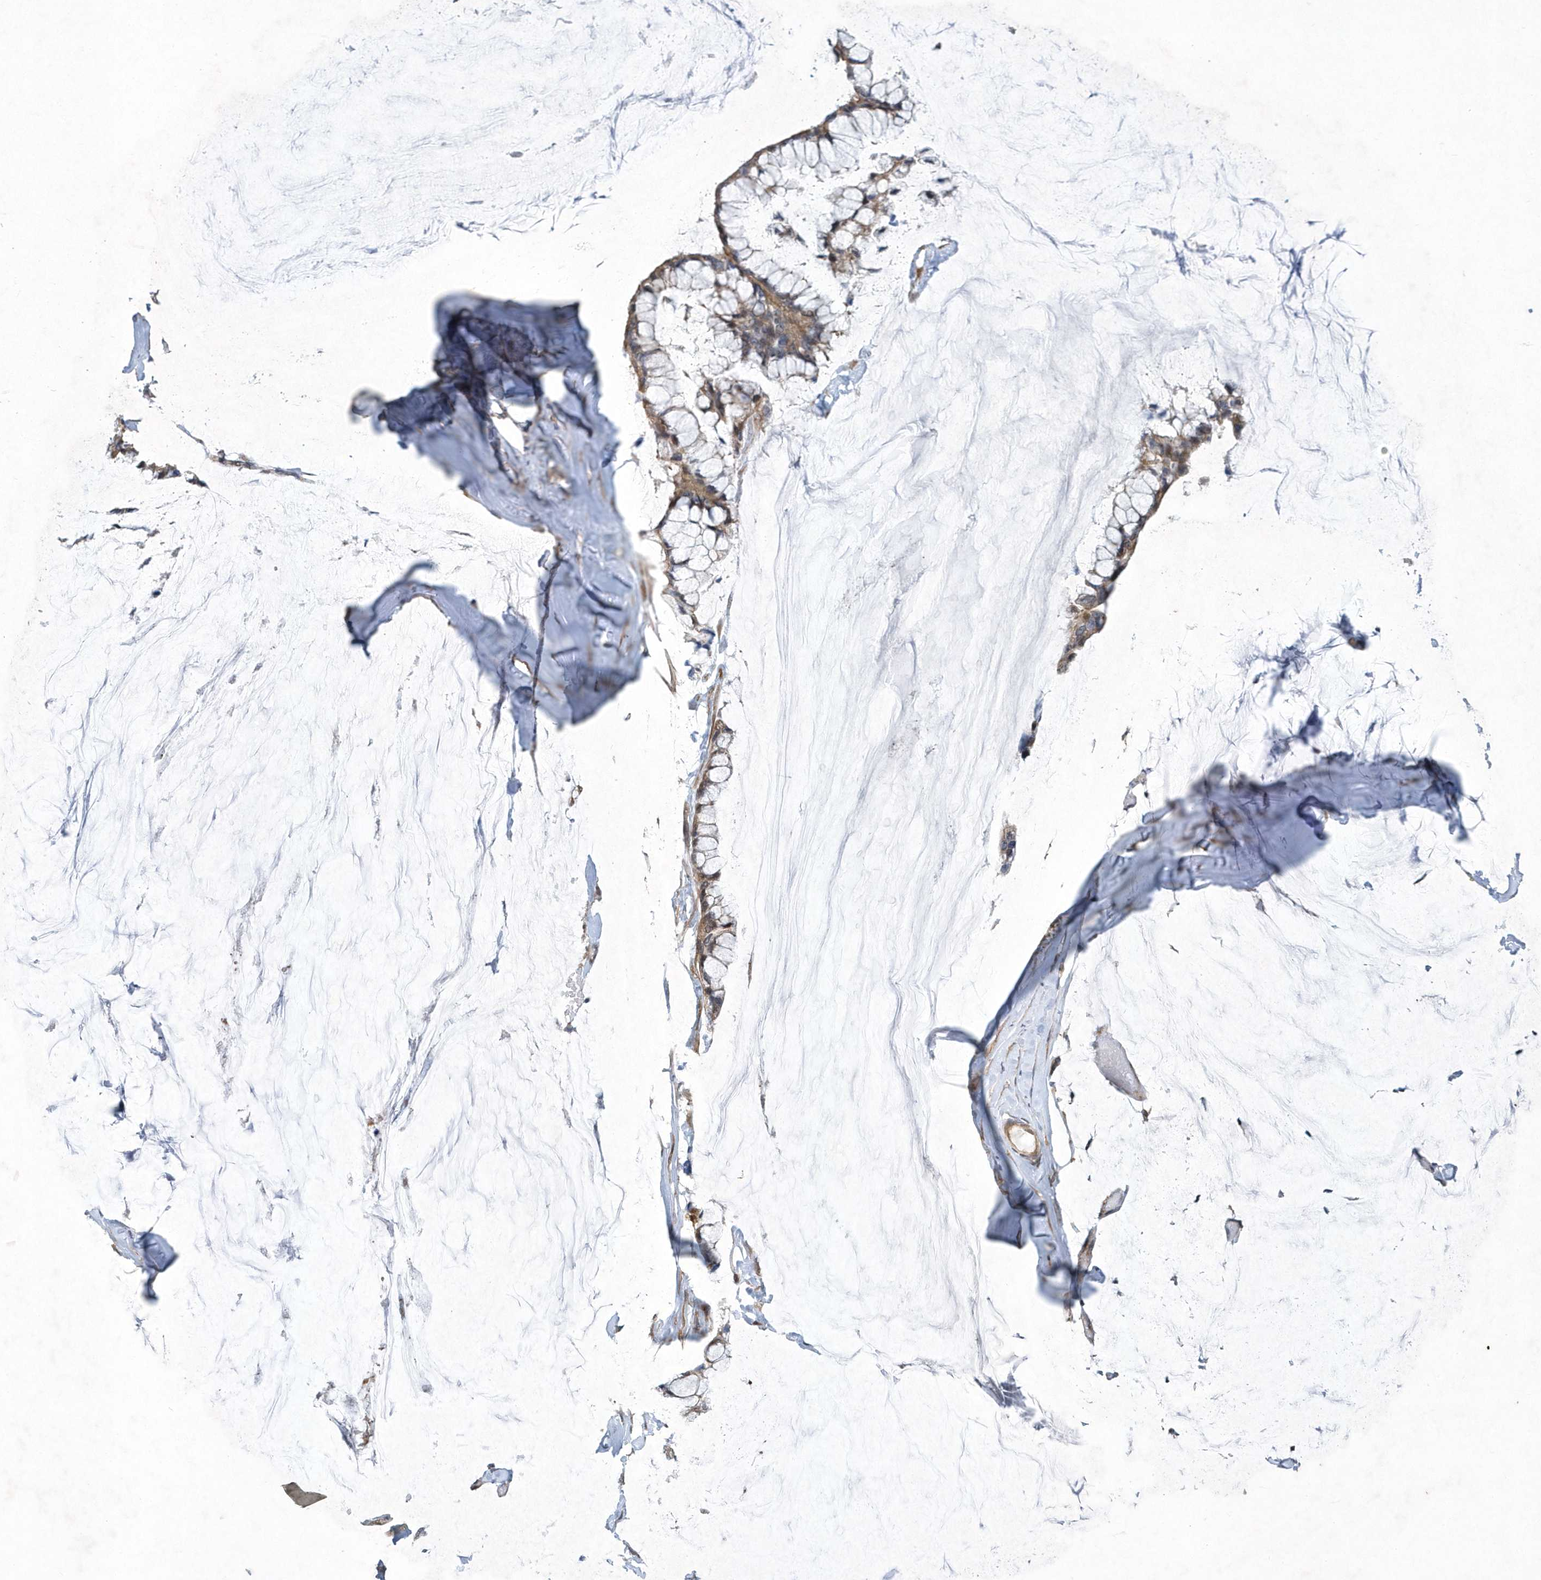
{"staining": {"intensity": "moderate", "quantity": ">75%", "location": "cytoplasmic/membranous"}, "tissue": "ovarian cancer", "cell_type": "Tumor cells", "image_type": "cancer", "snomed": [{"axis": "morphology", "description": "Cystadenocarcinoma, mucinous, NOS"}, {"axis": "topography", "description": "Ovary"}], "caption": "Immunohistochemistry (IHC) of human ovarian cancer (mucinous cystadenocarcinoma) reveals medium levels of moderate cytoplasmic/membranous expression in about >75% of tumor cells.", "gene": "N4BP2", "patient": {"sex": "female", "age": 39}}